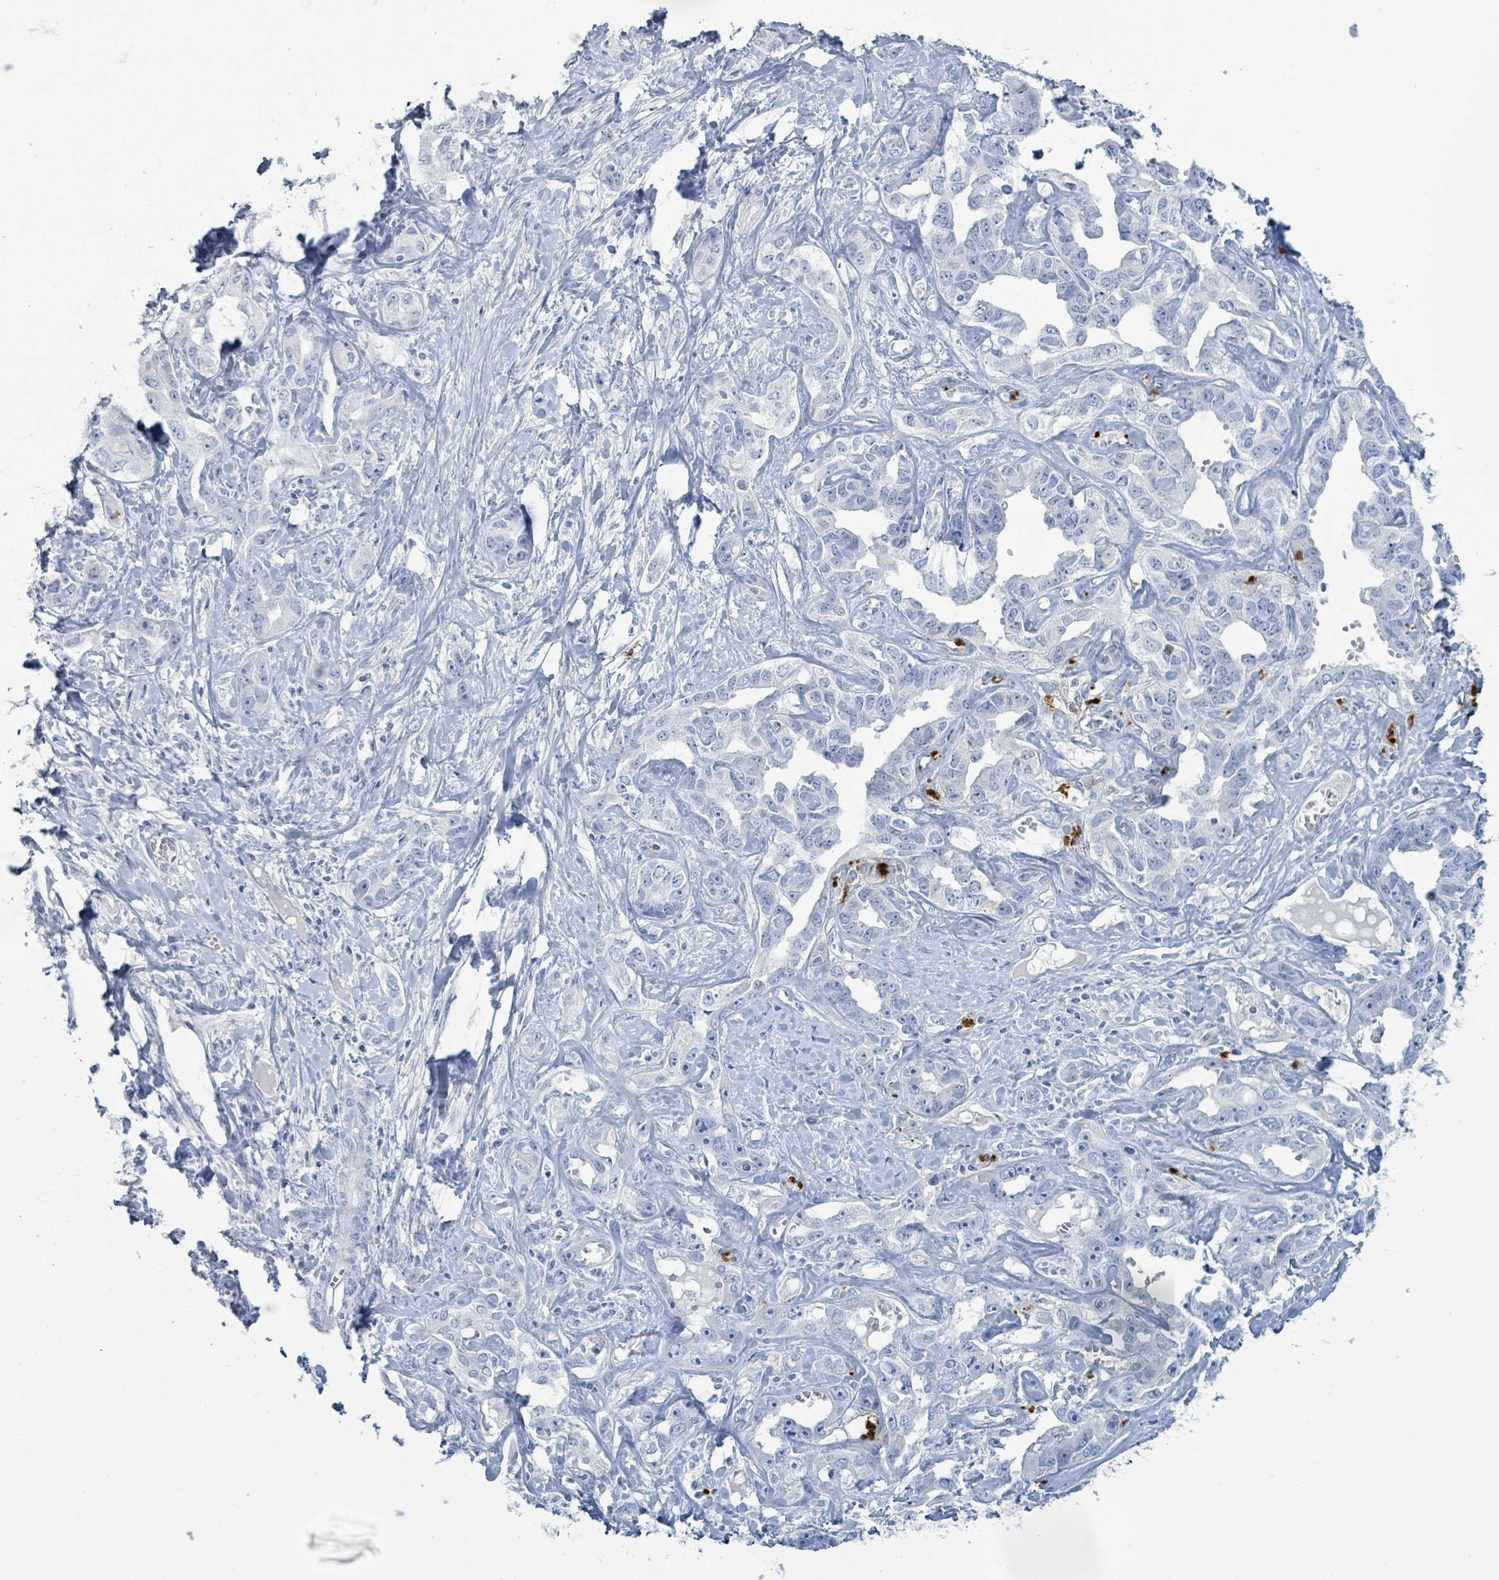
{"staining": {"intensity": "negative", "quantity": "none", "location": "none"}, "tissue": "liver cancer", "cell_type": "Tumor cells", "image_type": "cancer", "snomed": [{"axis": "morphology", "description": "Cholangiocarcinoma"}, {"axis": "topography", "description": "Liver"}], "caption": "The image displays no staining of tumor cells in liver cancer (cholangiocarcinoma). (Immunohistochemistry (ihc), brightfield microscopy, high magnification).", "gene": "DEFA4", "patient": {"sex": "male", "age": 59}}